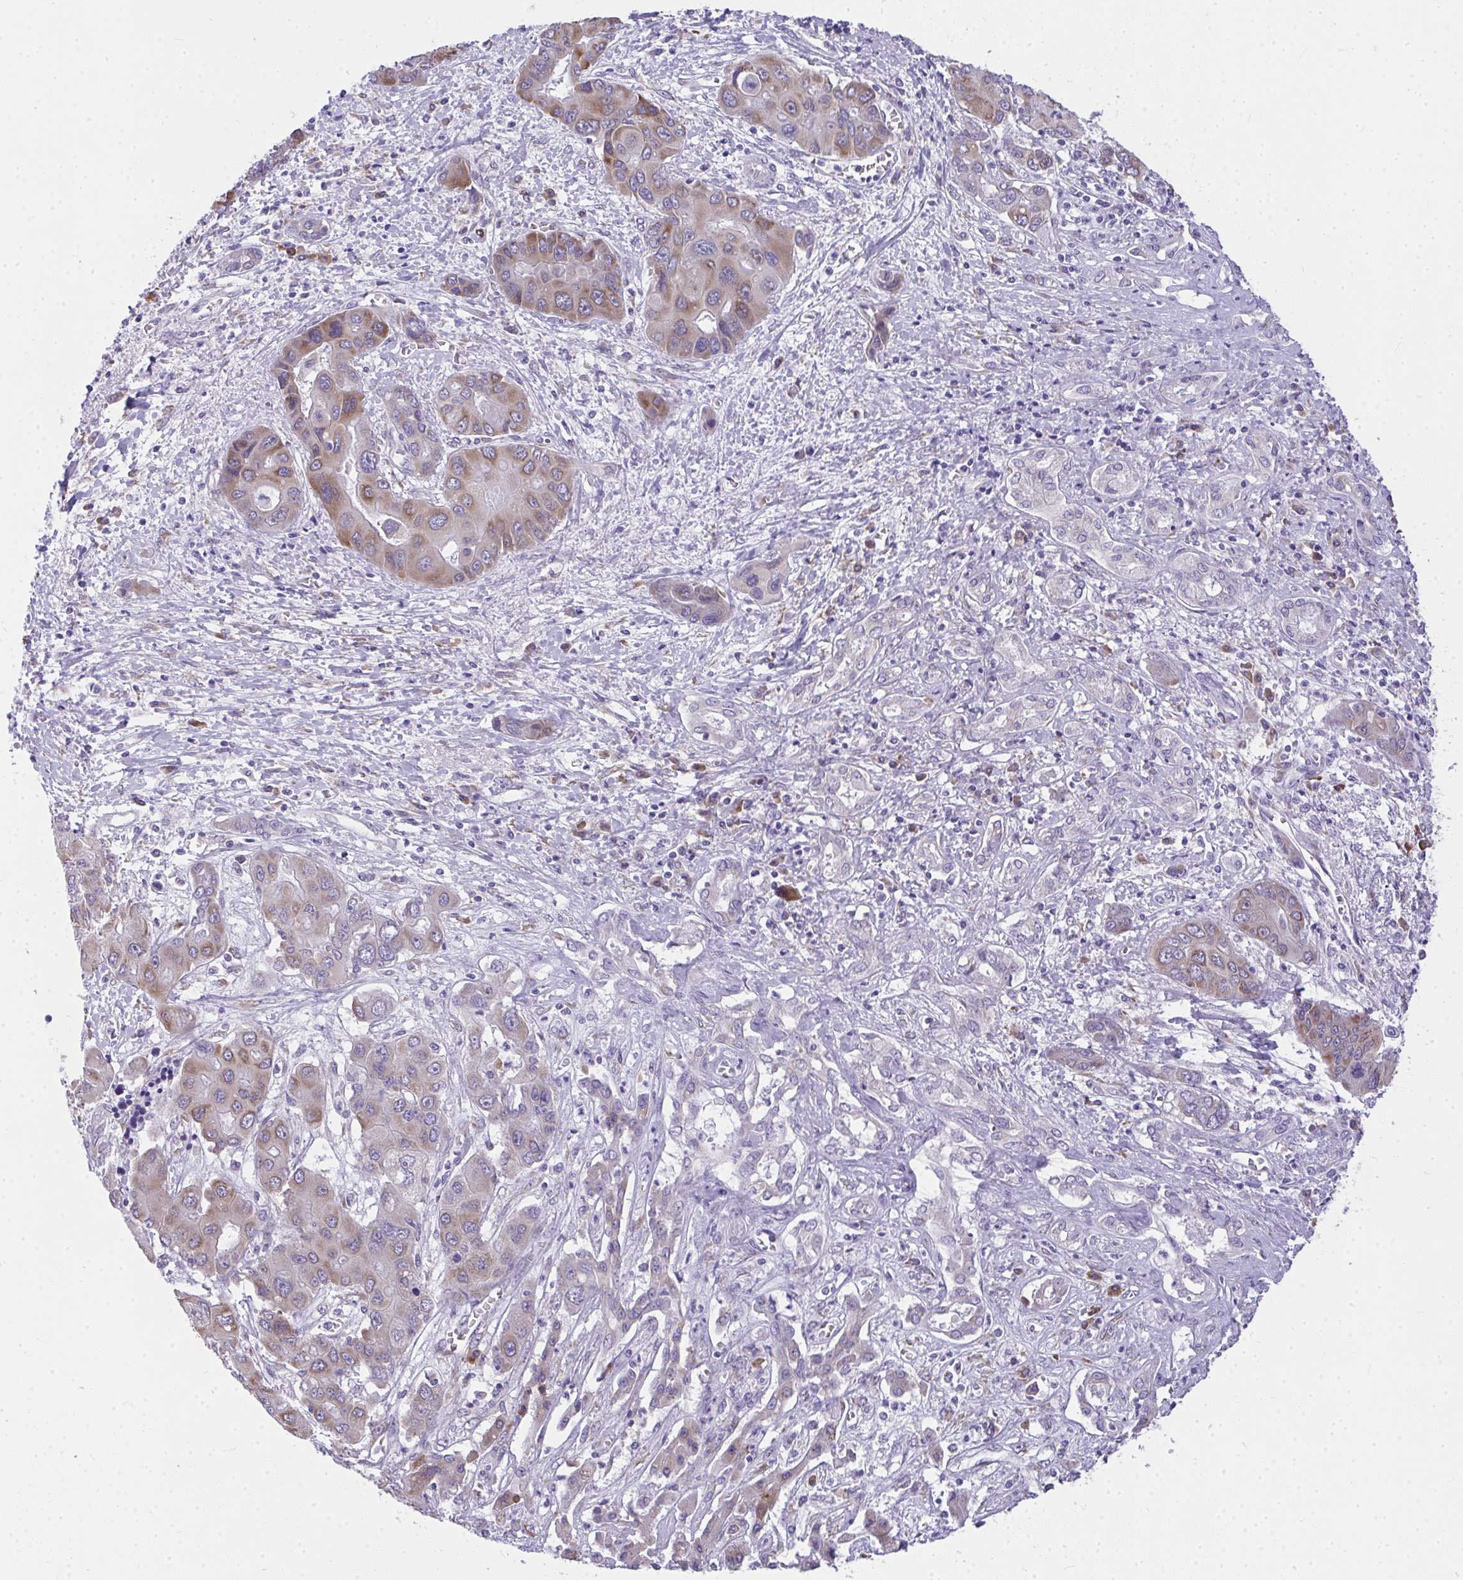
{"staining": {"intensity": "moderate", "quantity": "25%-75%", "location": "cytoplasmic/membranous"}, "tissue": "liver cancer", "cell_type": "Tumor cells", "image_type": "cancer", "snomed": [{"axis": "morphology", "description": "Cholangiocarcinoma"}, {"axis": "topography", "description": "Liver"}], "caption": "Liver cancer was stained to show a protein in brown. There is medium levels of moderate cytoplasmic/membranous staining in approximately 25%-75% of tumor cells.", "gene": "ADRA2C", "patient": {"sex": "male", "age": 67}}